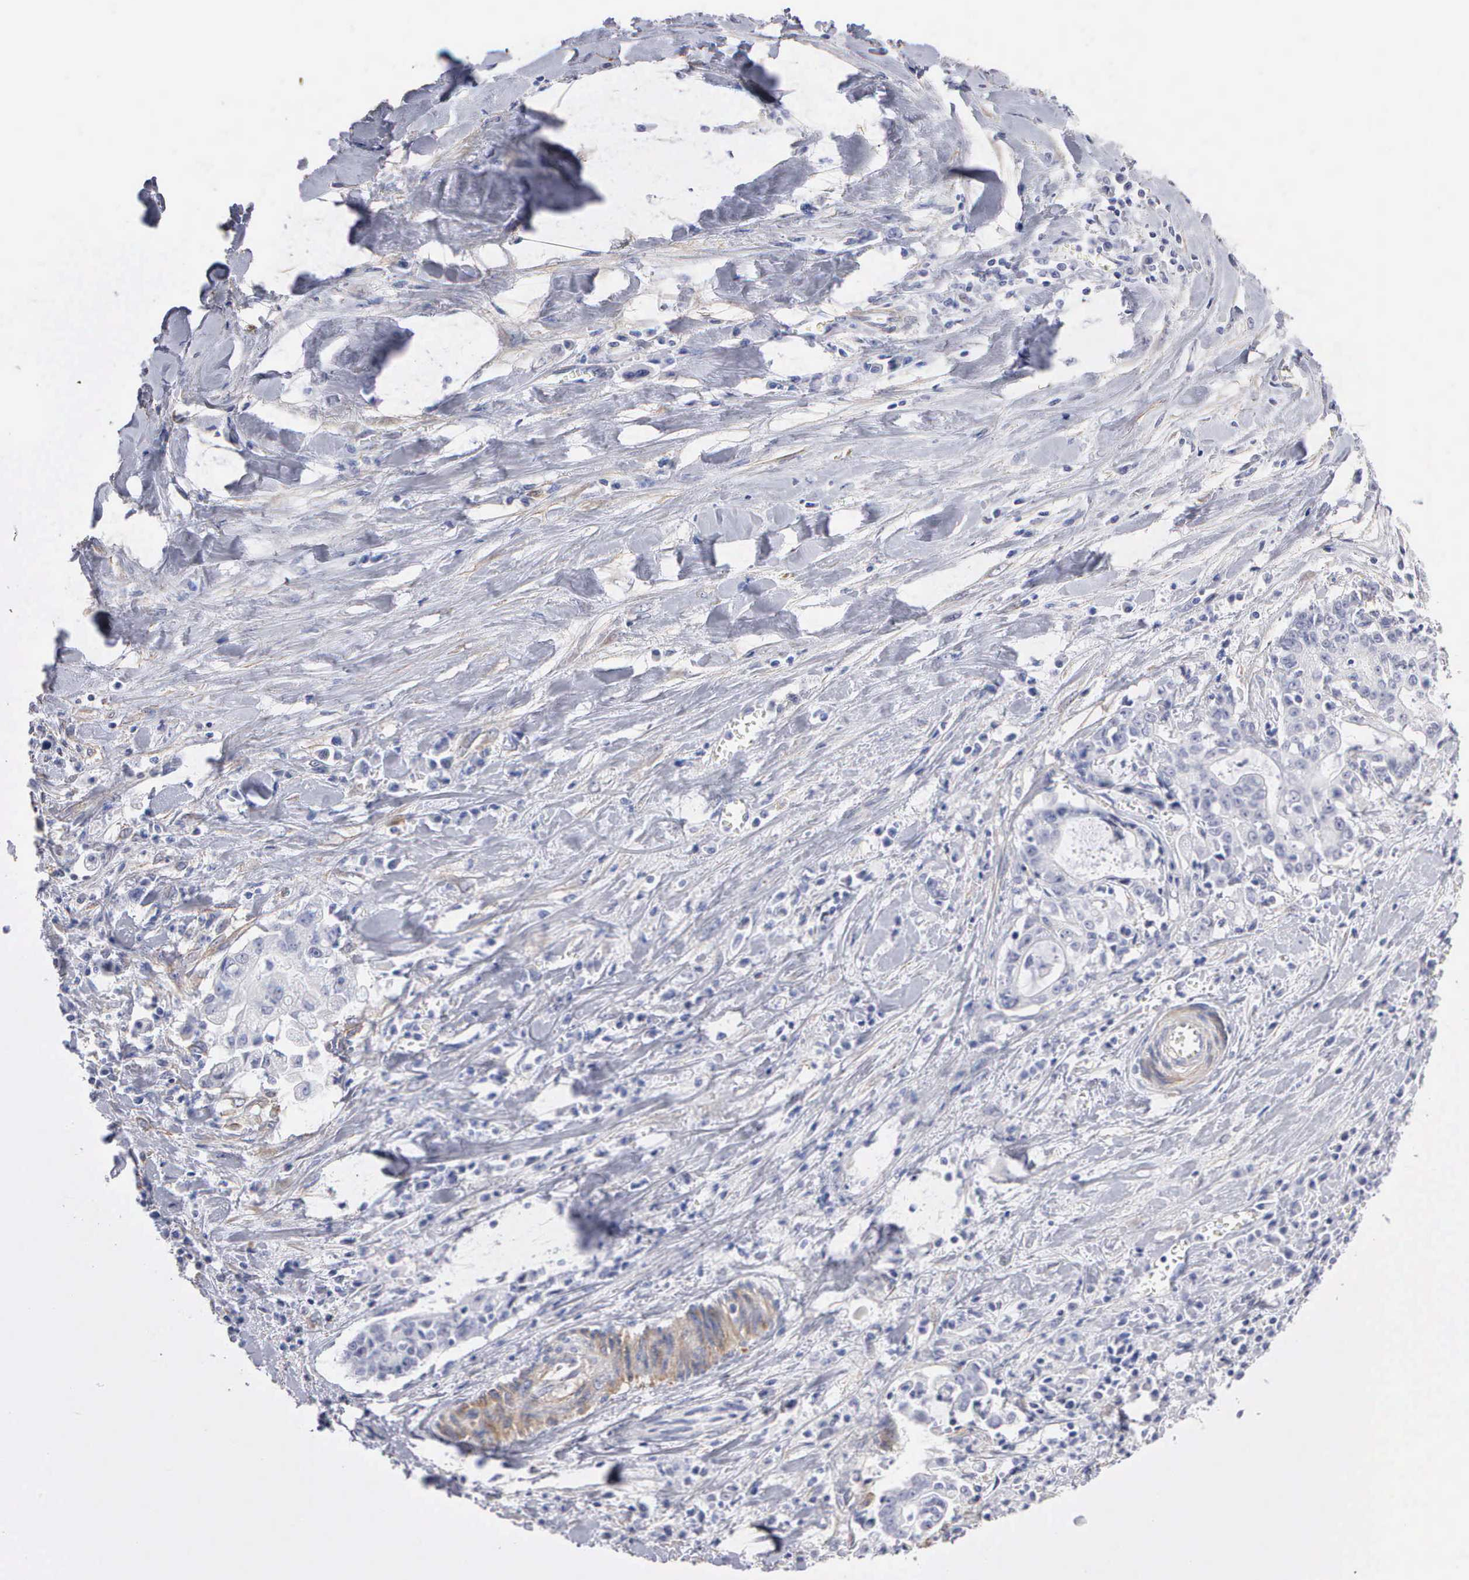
{"staining": {"intensity": "negative", "quantity": "none", "location": "none"}, "tissue": "liver cancer", "cell_type": "Tumor cells", "image_type": "cancer", "snomed": [{"axis": "morphology", "description": "Cholangiocarcinoma"}, {"axis": "topography", "description": "Liver"}], "caption": "Immunohistochemistry (IHC) micrograph of liver cancer stained for a protein (brown), which reveals no staining in tumor cells.", "gene": "ELFN2", "patient": {"sex": "male", "age": 57}}